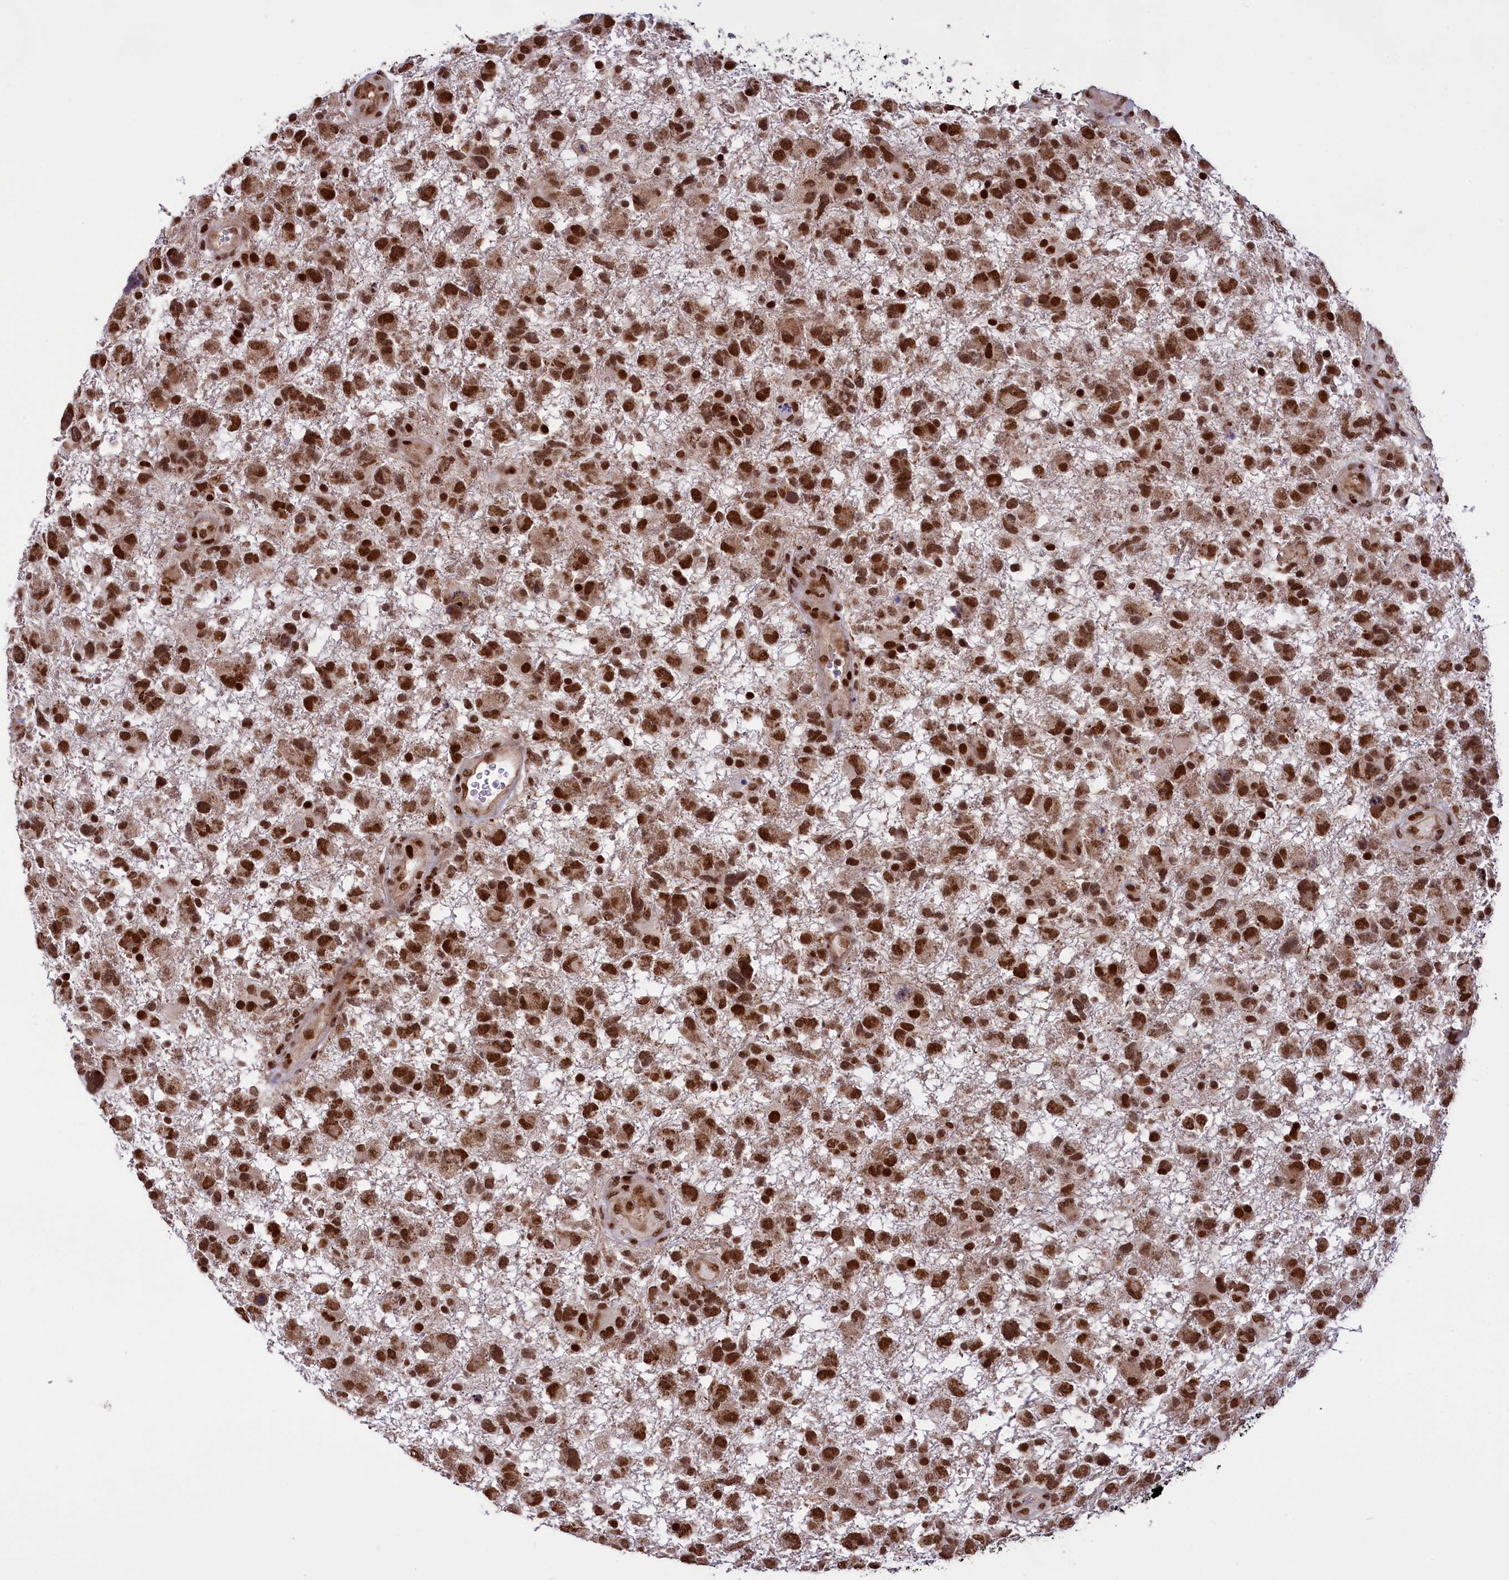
{"staining": {"intensity": "strong", "quantity": ">75%", "location": "nuclear"}, "tissue": "glioma", "cell_type": "Tumor cells", "image_type": "cancer", "snomed": [{"axis": "morphology", "description": "Glioma, malignant, High grade"}, {"axis": "topography", "description": "Brain"}], "caption": "Immunohistochemical staining of glioma displays strong nuclear protein expression in approximately >75% of tumor cells.", "gene": "RELB", "patient": {"sex": "male", "age": 61}}